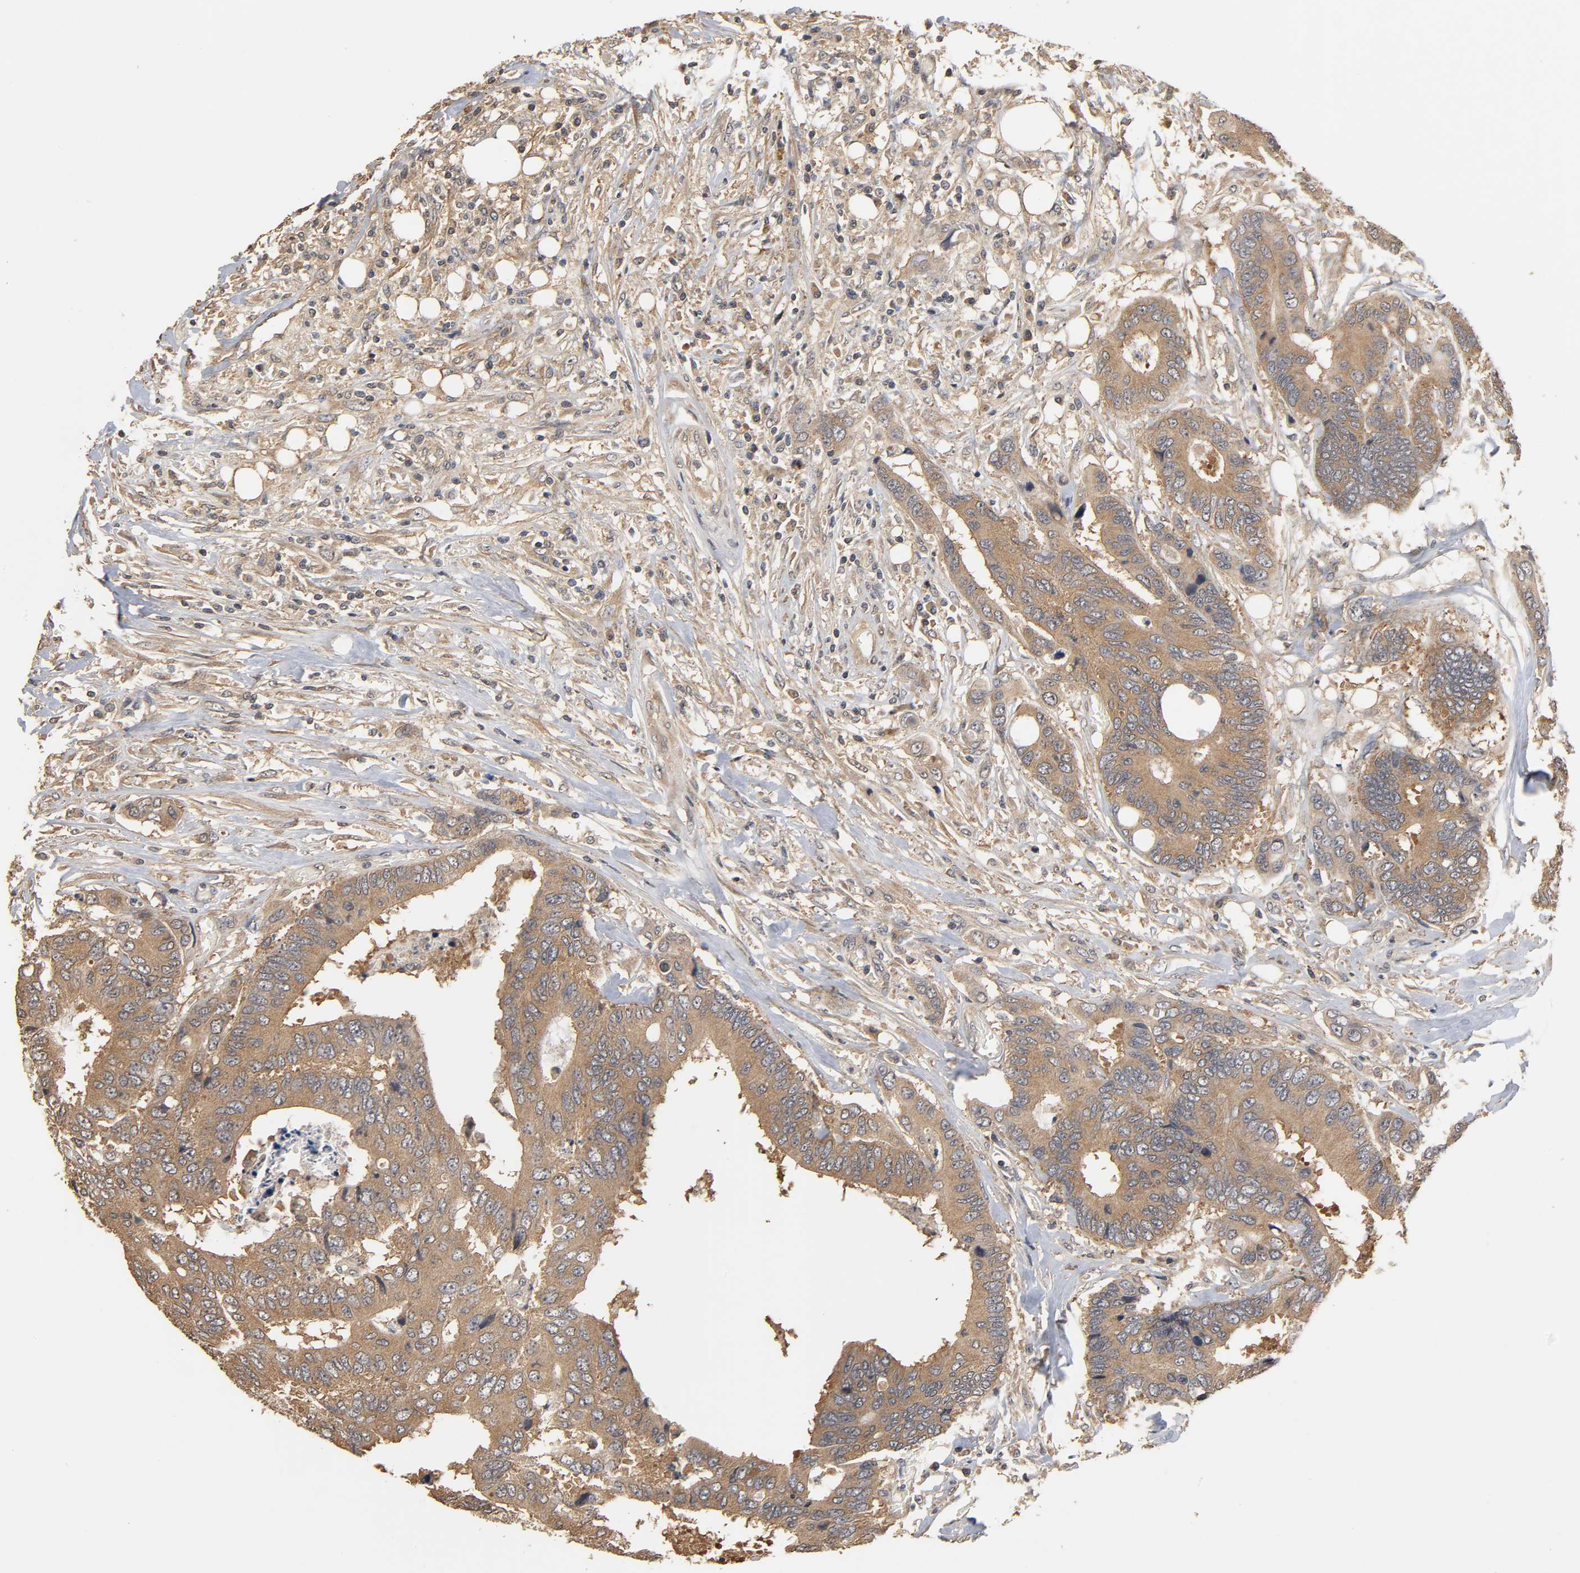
{"staining": {"intensity": "moderate", "quantity": ">75%", "location": "cytoplasmic/membranous"}, "tissue": "colorectal cancer", "cell_type": "Tumor cells", "image_type": "cancer", "snomed": [{"axis": "morphology", "description": "Adenocarcinoma, NOS"}, {"axis": "topography", "description": "Rectum"}], "caption": "Immunohistochemical staining of human colorectal cancer (adenocarcinoma) demonstrates medium levels of moderate cytoplasmic/membranous protein staining in approximately >75% of tumor cells. The protein of interest is stained brown, and the nuclei are stained in blue (DAB (3,3'-diaminobenzidine) IHC with brightfield microscopy, high magnification).", "gene": "ARHGEF7", "patient": {"sex": "male", "age": 55}}